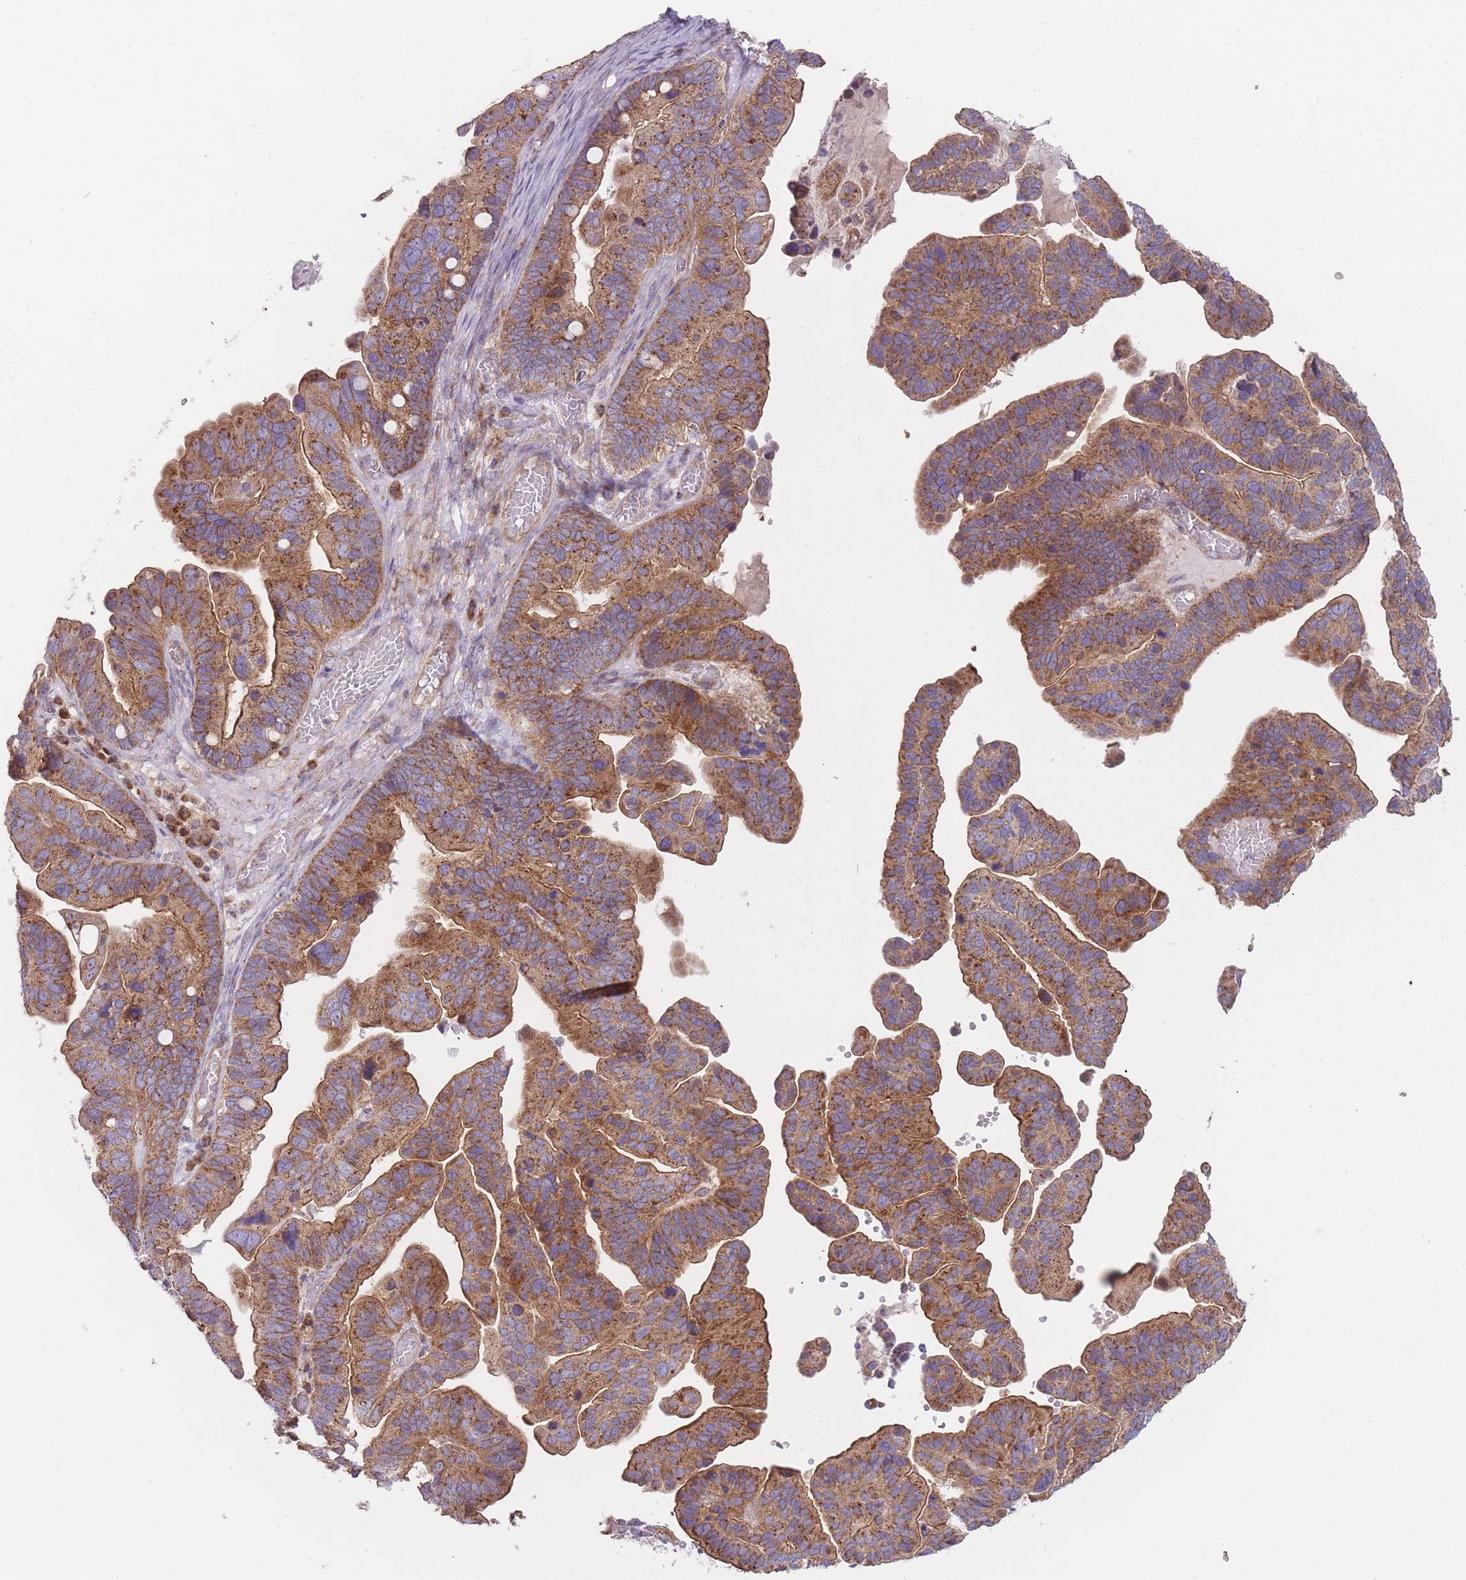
{"staining": {"intensity": "moderate", "quantity": ">75%", "location": "cytoplasmic/membranous"}, "tissue": "ovarian cancer", "cell_type": "Tumor cells", "image_type": "cancer", "snomed": [{"axis": "morphology", "description": "Cystadenocarcinoma, serous, NOS"}, {"axis": "topography", "description": "Ovary"}], "caption": "Ovarian serous cystadenocarcinoma stained with DAB (3,3'-diaminobenzidine) immunohistochemistry shows medium levels of moderate cytoplasmic/membranous staining in about >75% of tumor cells.", "gene": "NDUFA9", "patient": {"sex": "female", "age": 56}}